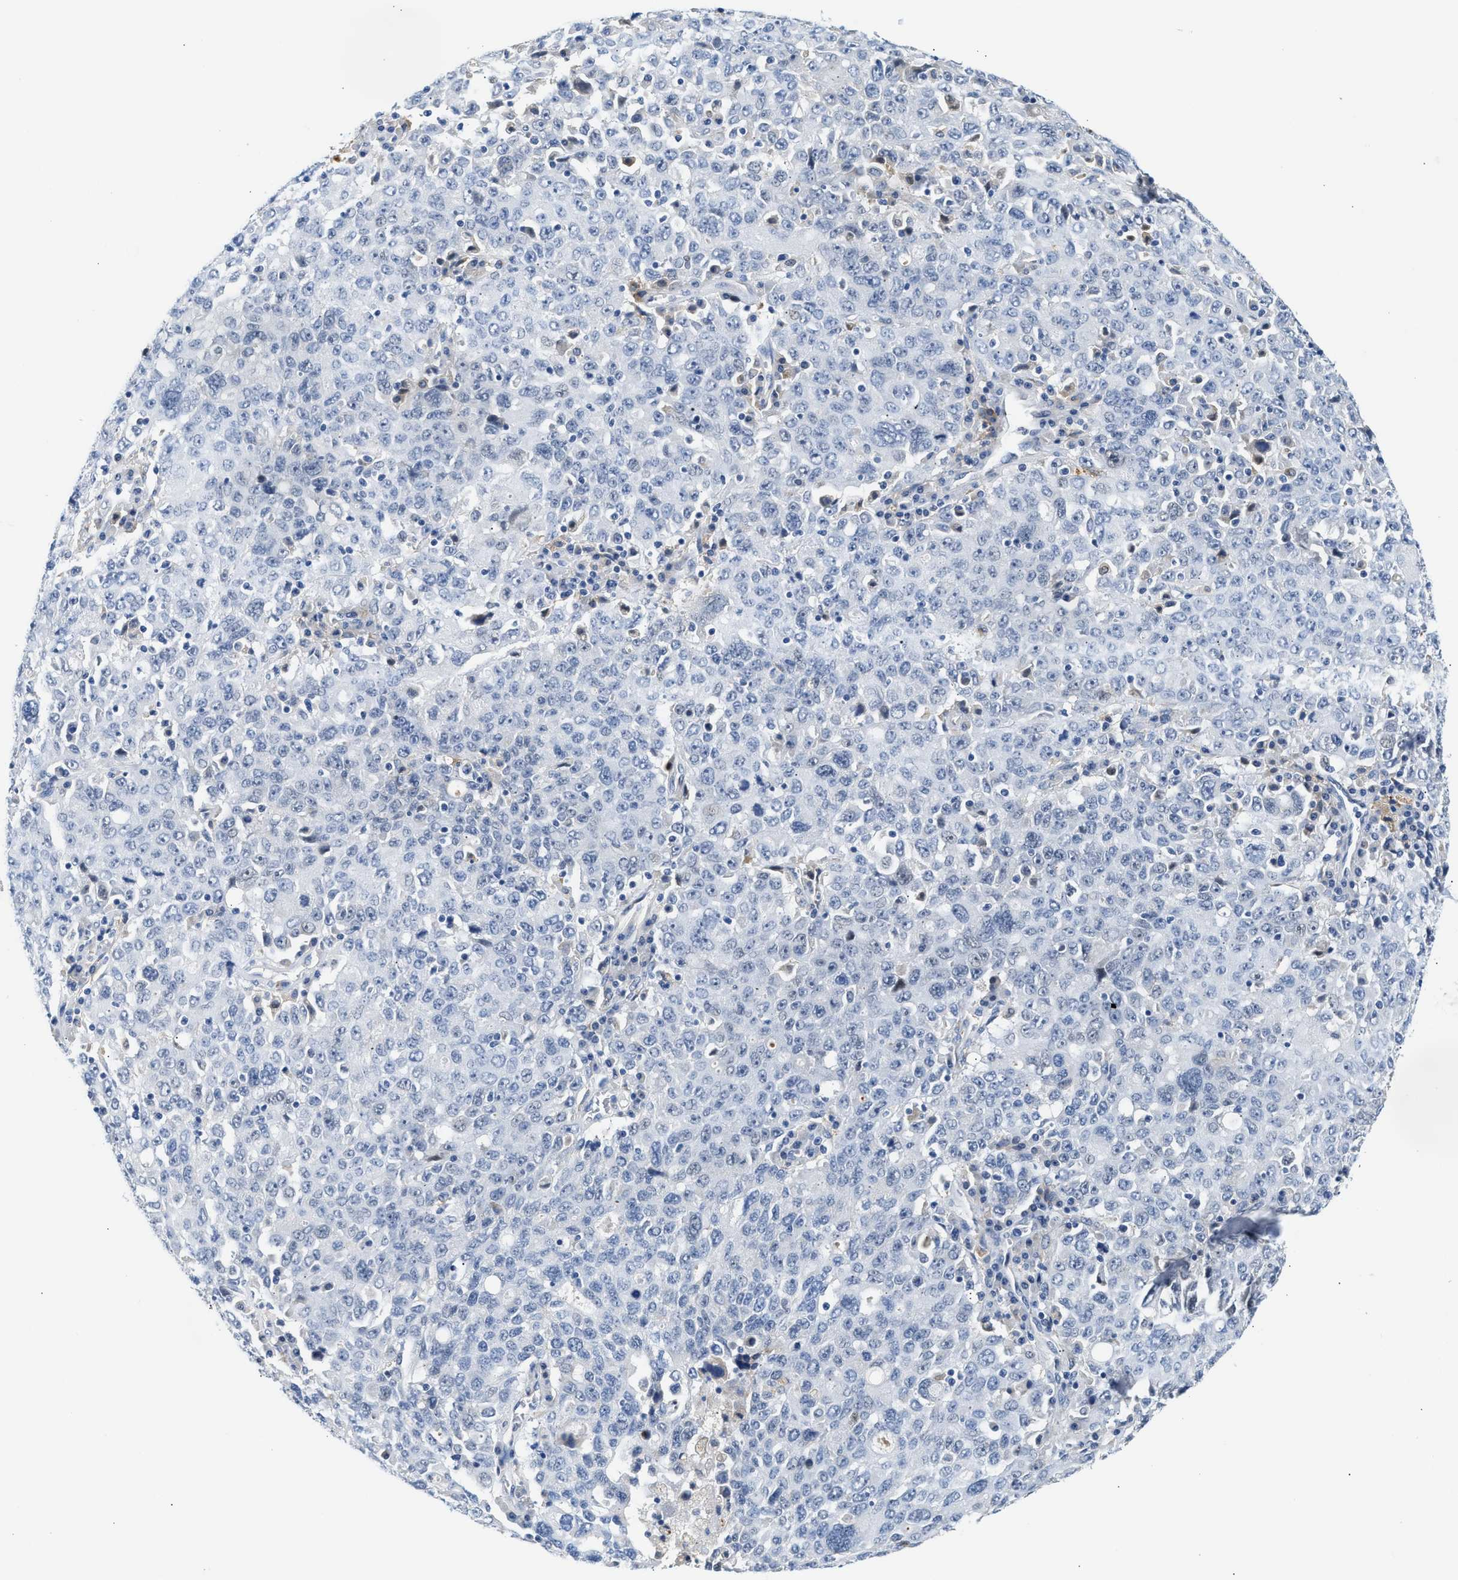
{"staining": {"intensity": "negative", "quantity": "none", "location": "none"}, "tissue": "ovarian cancer", "cell_type": "Tumor cells", "image_type": "cancer", "snomed": [{"axis": "morphology", "description": "Carcinoma, endometroid"}, {"axis": "topography", "description": "Ovary"}], "caption": "Tumor cells show no significant expression in ovarian endometroid carcinoma.", "gene": "PPM1L", "patient": {"sex": "female", "age": 62}}